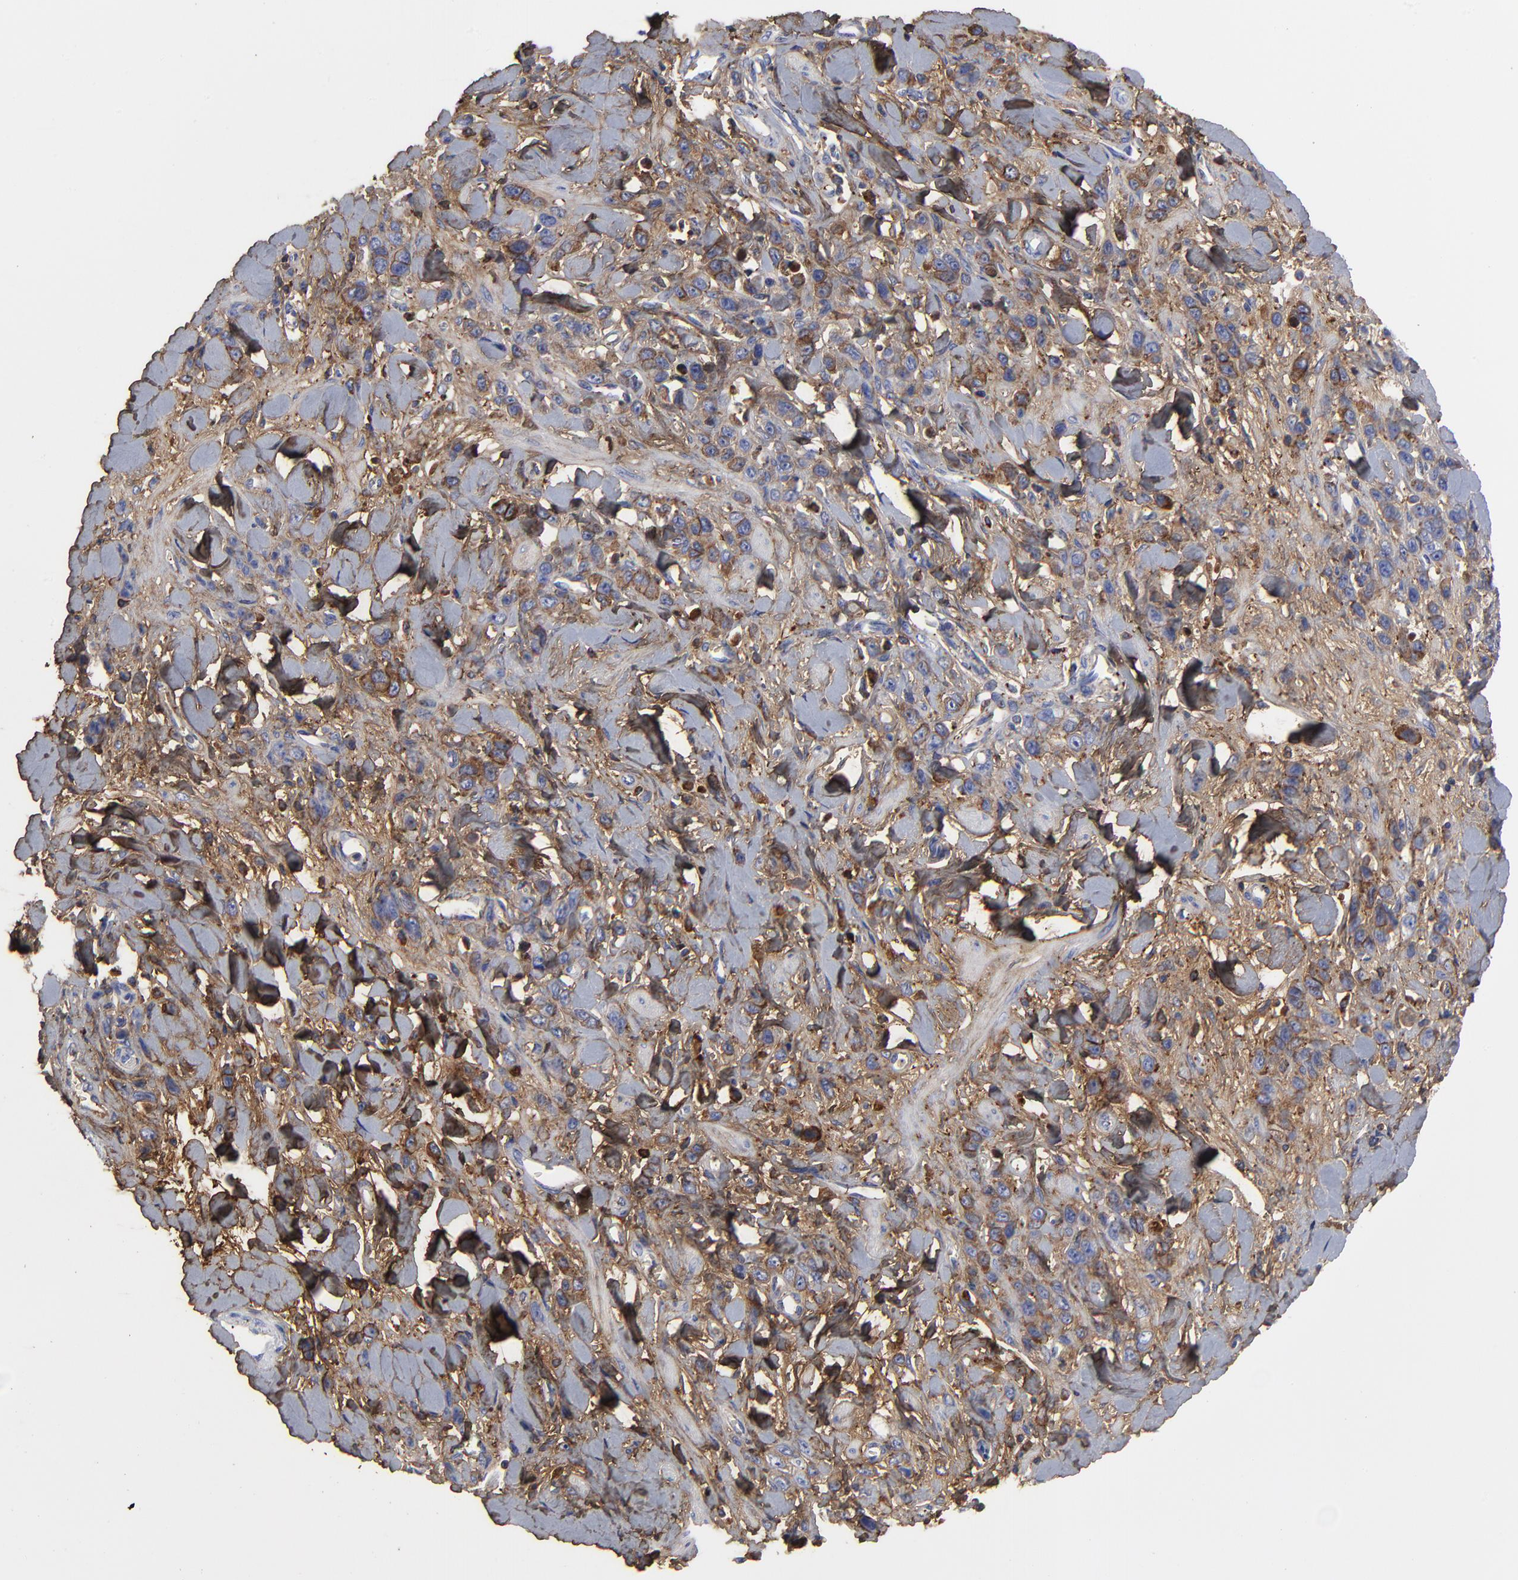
{"staining": {"intensity": "moderate", "quantity": ">75%", "location": "cytoplasmic/membranous"}, "tissue": "stomach cancer", "cell_type": "Tumor cells", "image_type": "cancer", "snomed": [{"axis": "morphology", "description": "Normal tissue, NOS"}, {"axis": "morphology", "description": "Adenocarcinoma, NOS"}, {"axis": "topography", "description": "Stomach"}], "caption": "Human stomach cancer stained with a protein marker exhibits moderate staining in tumor cells.", "gene": "DCN", "patient": {"sex": "male", "age": 82}}